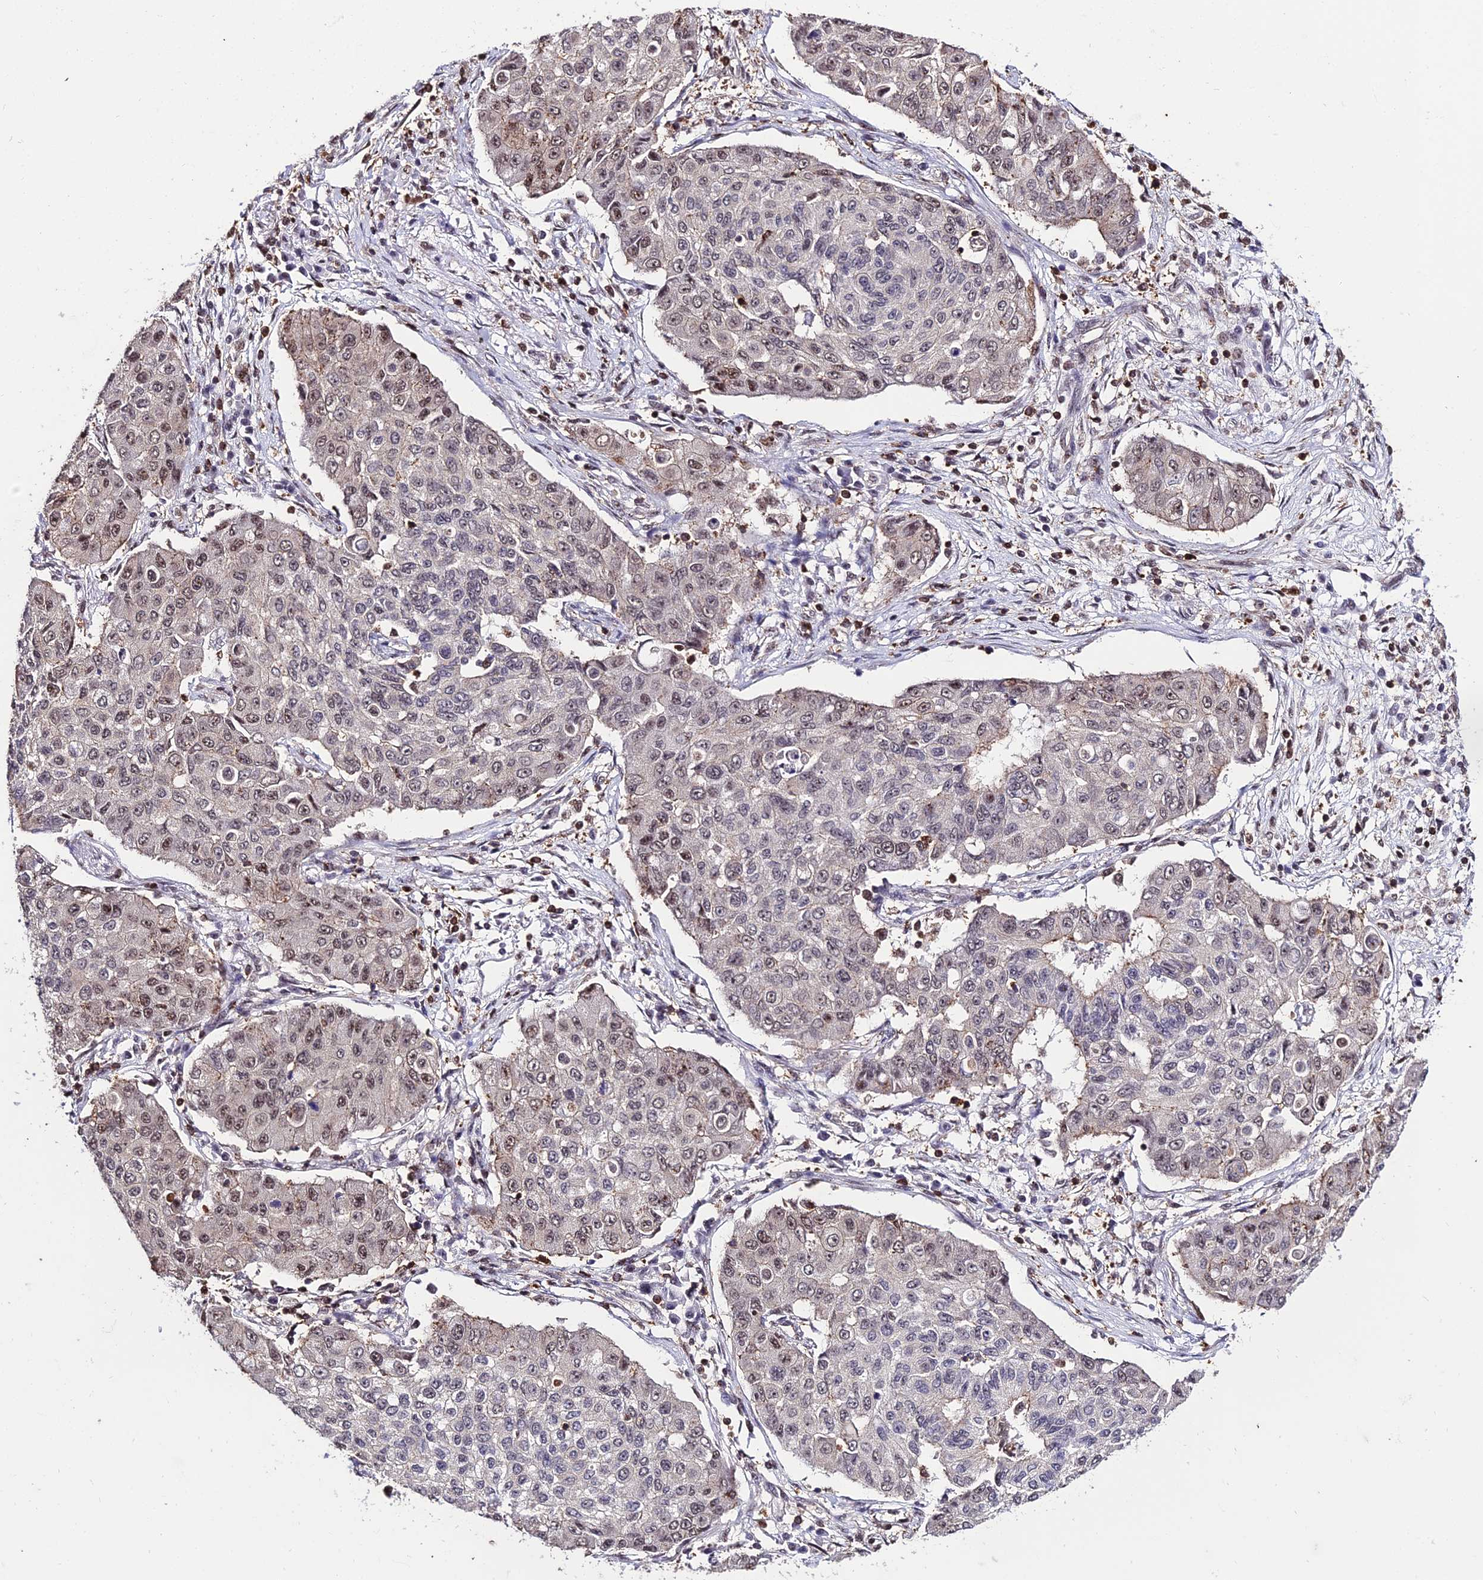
{"staining": {"intensity": "weak", "quantity": "<25%", "location": "cytoplasmic/membranous,nuclear"}, "tissue": "lung cancer", "cell_type": "Tumor cells", "image_type": "cancer", "snomed": [{"axis": "morphology", "description": "Squamous cell carcinoma, NOS"}, {"axis": "topography", "description": "Lung"}], "caption": "Photomicrograph shows no protein staining in tumor cells of squamous cell carcinoma (lung) tissue.", "gene": "PPP4C", "patient": {"sex": "male", "age": 74}}